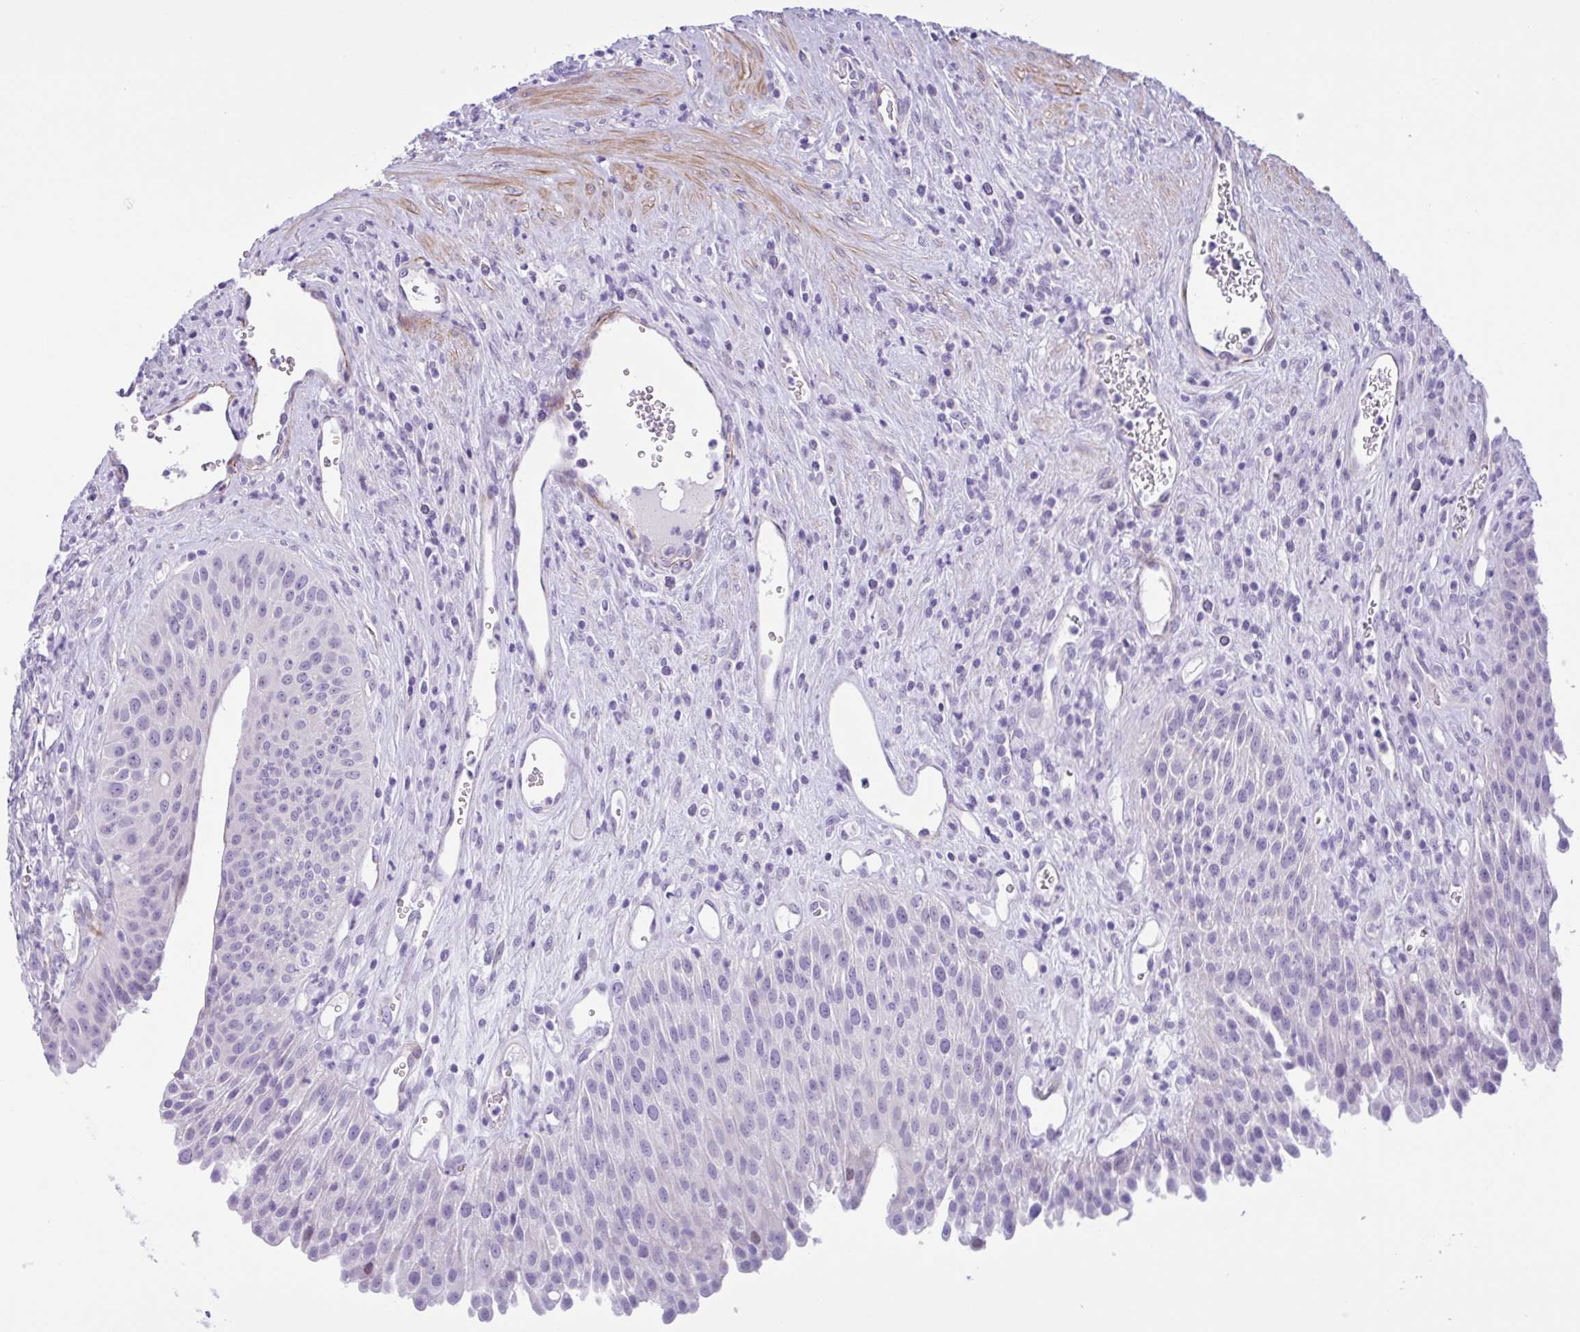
{"staining": {"intensity": "negative", "quantity": "none", "location": "none"}, "tissue": "urinary bladder", "cell_type": "Urothelial cells", "image_type": "normal", "snomed": [{"axis": "morphology", "description": "Normal tissue, NOS"}, {"axis": "topography", "description": "Urinary bladder"}], "caption": "Benign urinary bladder was stained to show a protein in brown. There is no significant positivity in urothelial cells.", "gene": "AHCYL2", "patient": {"sex": "female", "age": 56}}